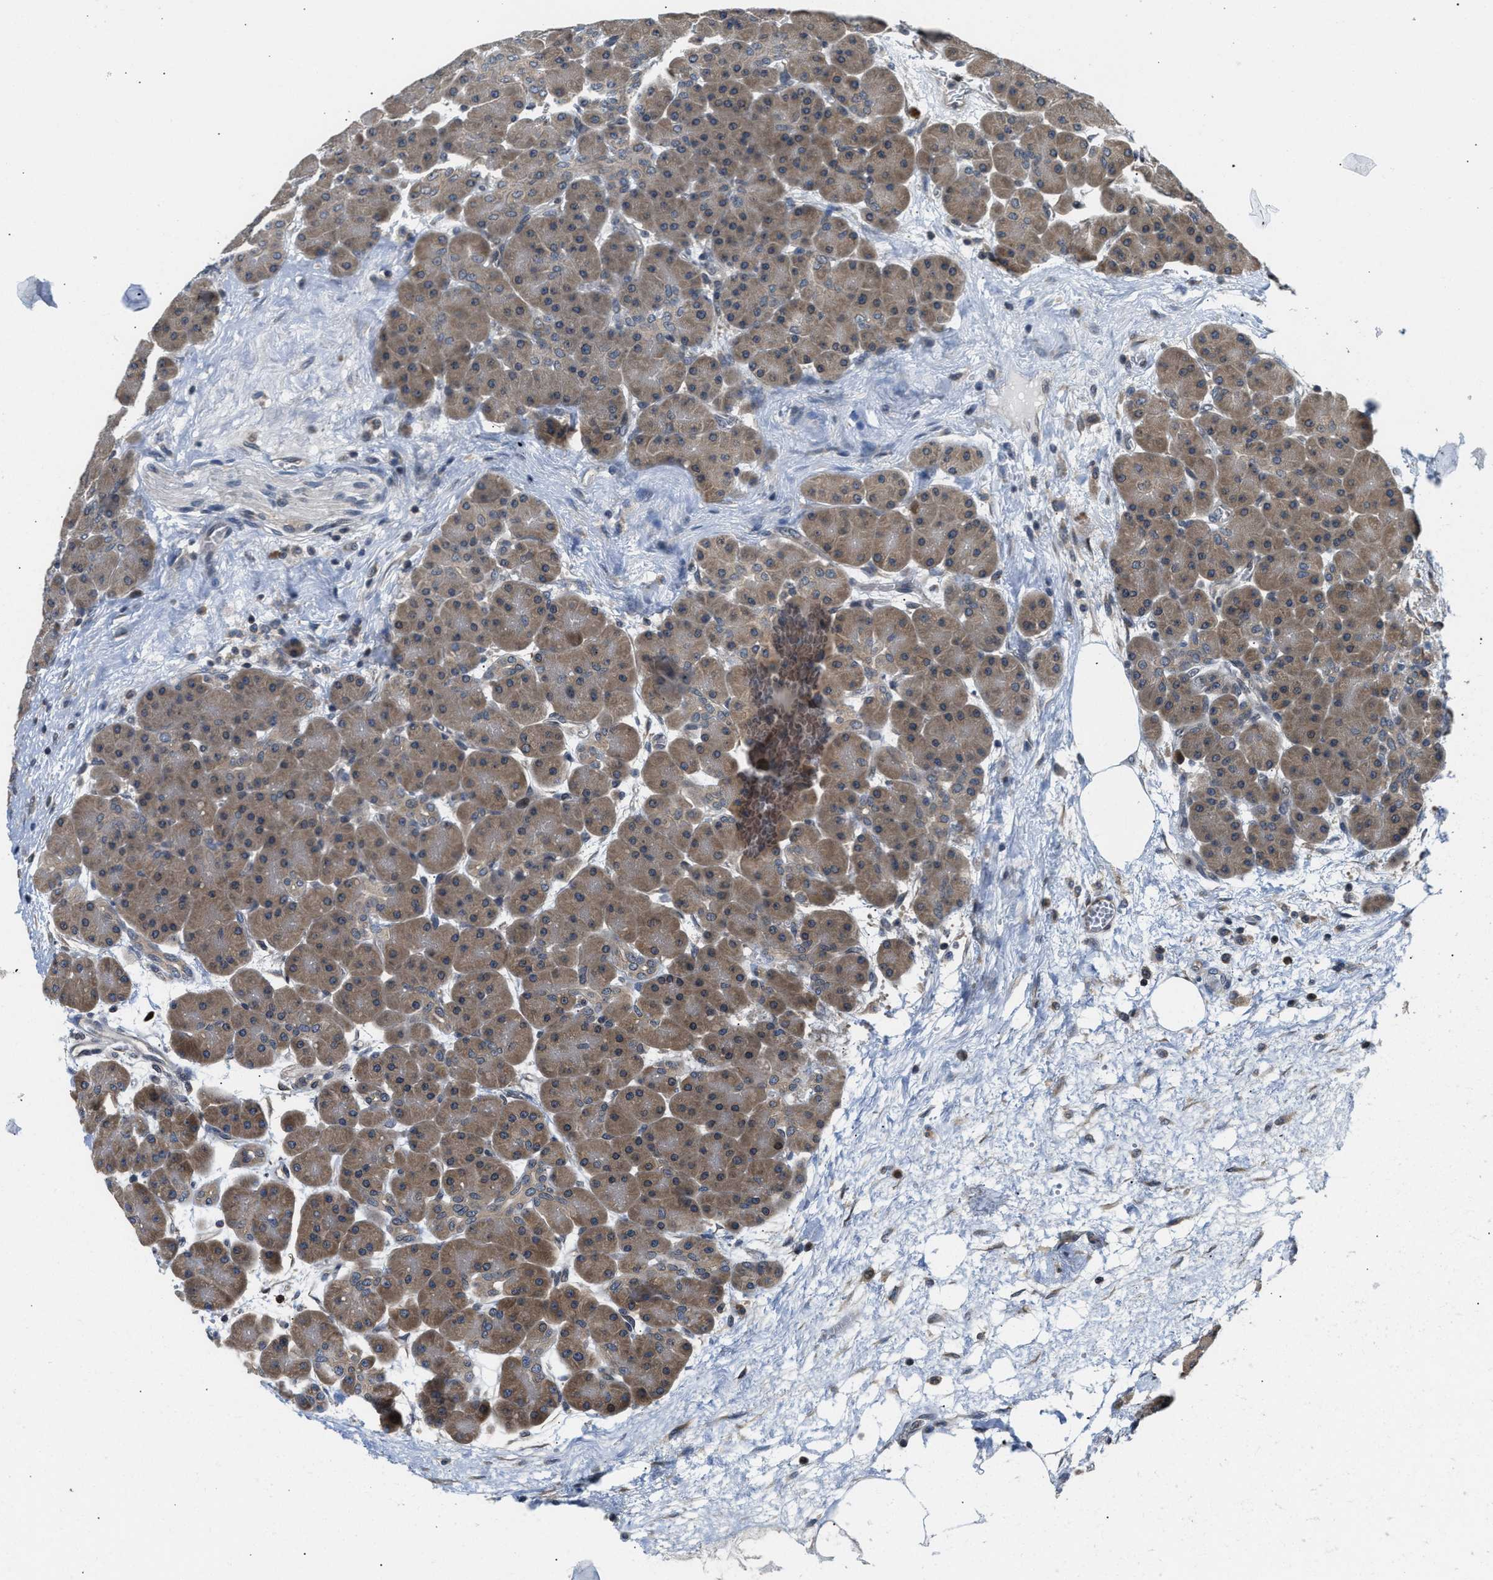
{"staining": {"intensity": "moderate", "quantity": ">75%", "location": "cytoplasmic/membranous"}, "tissue": "pancreas", "cell_type": "Exocrine glandular cells", "image_type": "normal", "snomed": [{"axis": "morphology", "description": "Normal tissue, NOS"}, {"axis": "topography", "description": "Pancreas"}], "caption": "A micrograph of pancreas stained for a protein shows moderate cytoplasmic/membranous brown staining in exocrine glandular cells.", "gene": "RAB29", "patient": {"sex": "male", "age": 66}}